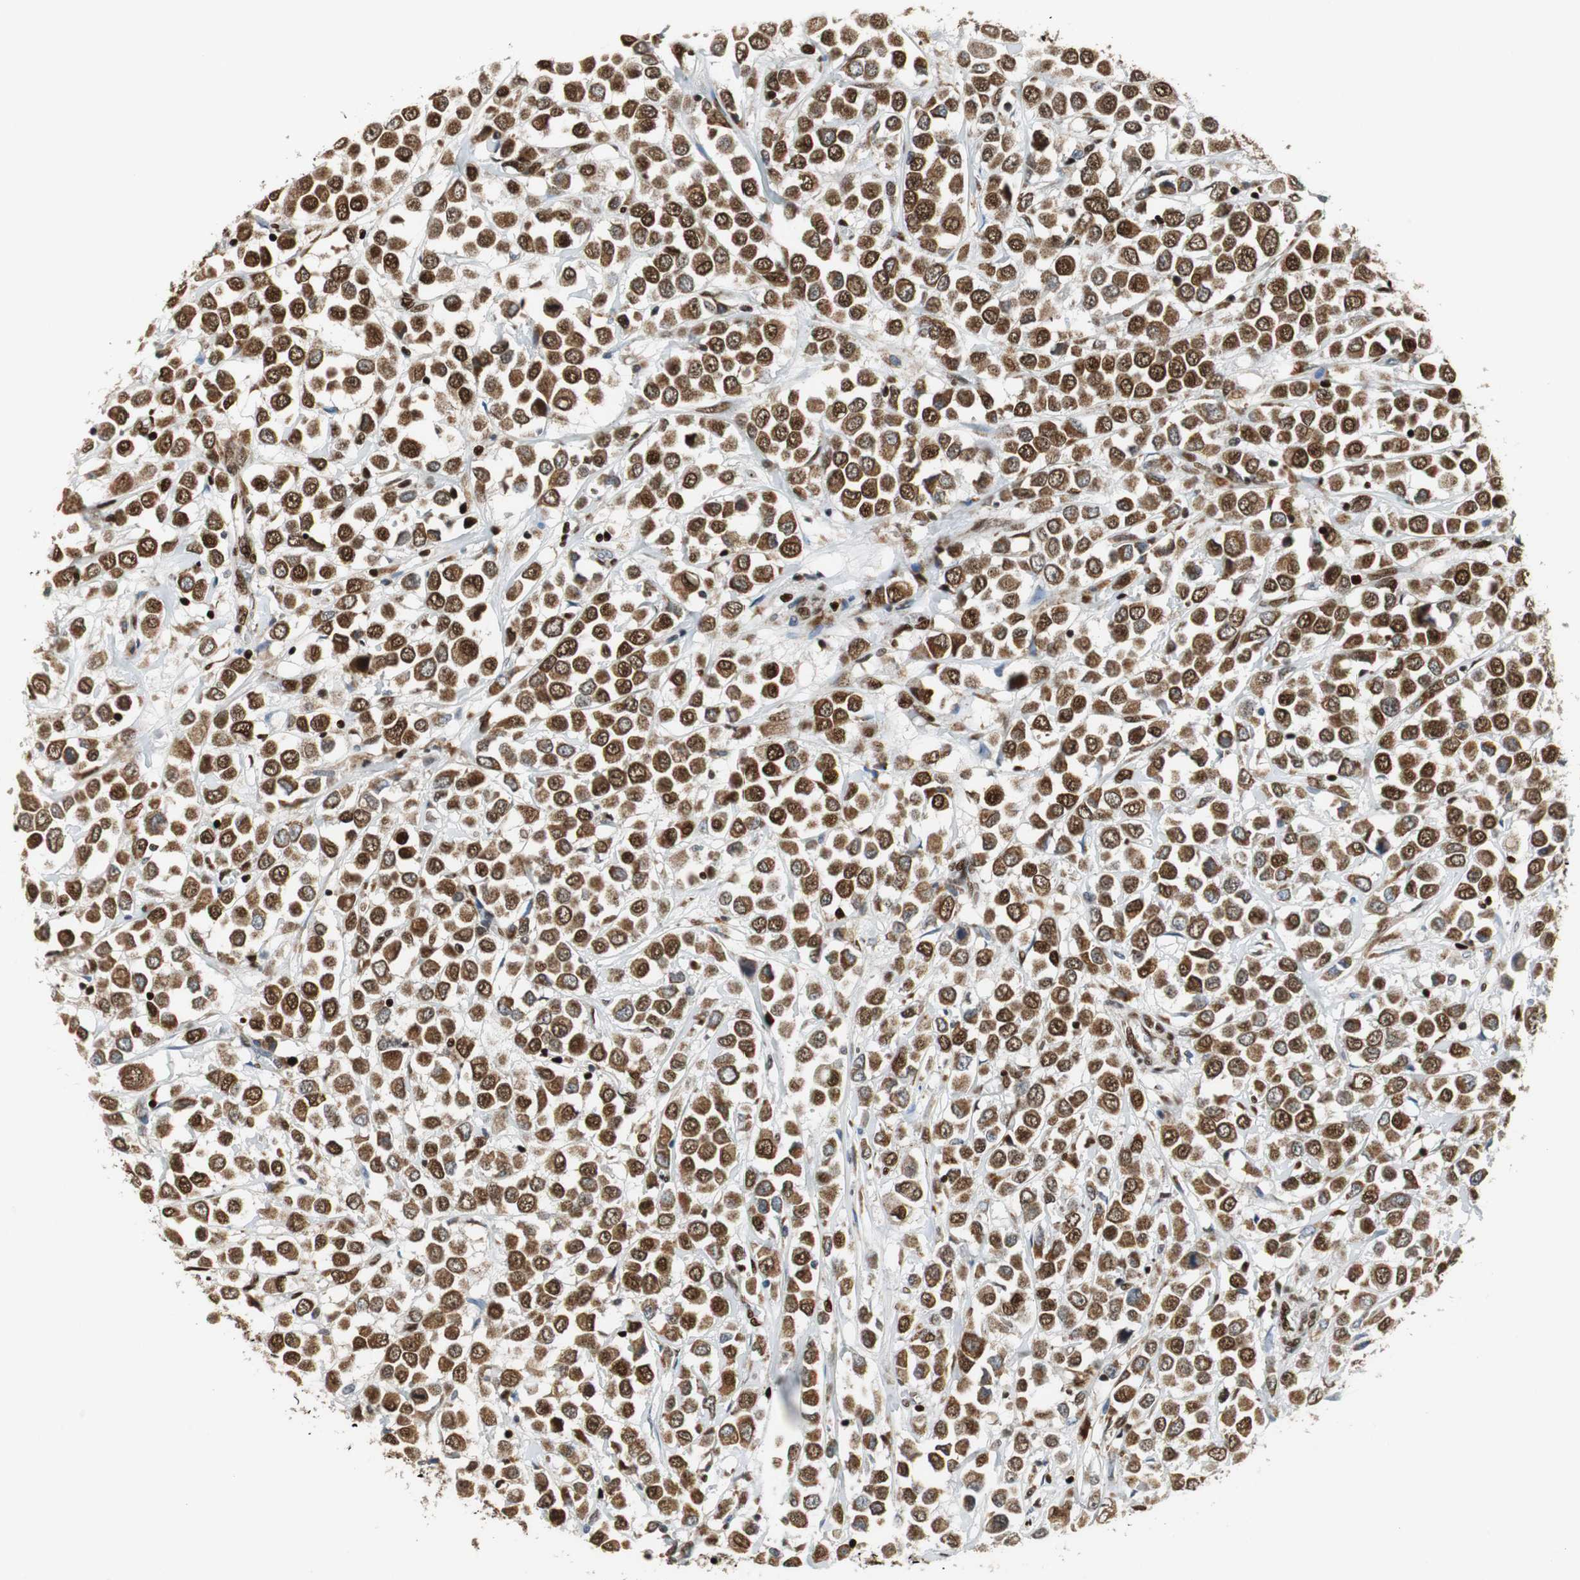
{"staining": {"intensity": "moderate", "quantity": ">75%", "location": "cytoplasmic/membranous,nuclear"}, "tissue": "breast cancer", "cell_type": "Tumor cells", "image_type": "cancer", "snomed": [{"axis": "morphology", "description": "Duct carcinoma"}, {"axis": "topography", "description": "Breast"}], "caption": "Protein expression analysis of breast cancer displays moderate cytoplasmic/membranous and nuclear expression in about >75% of tumor cells.", "gene": "HDAC1", "patient": {"sex": "female", "age": 61}}